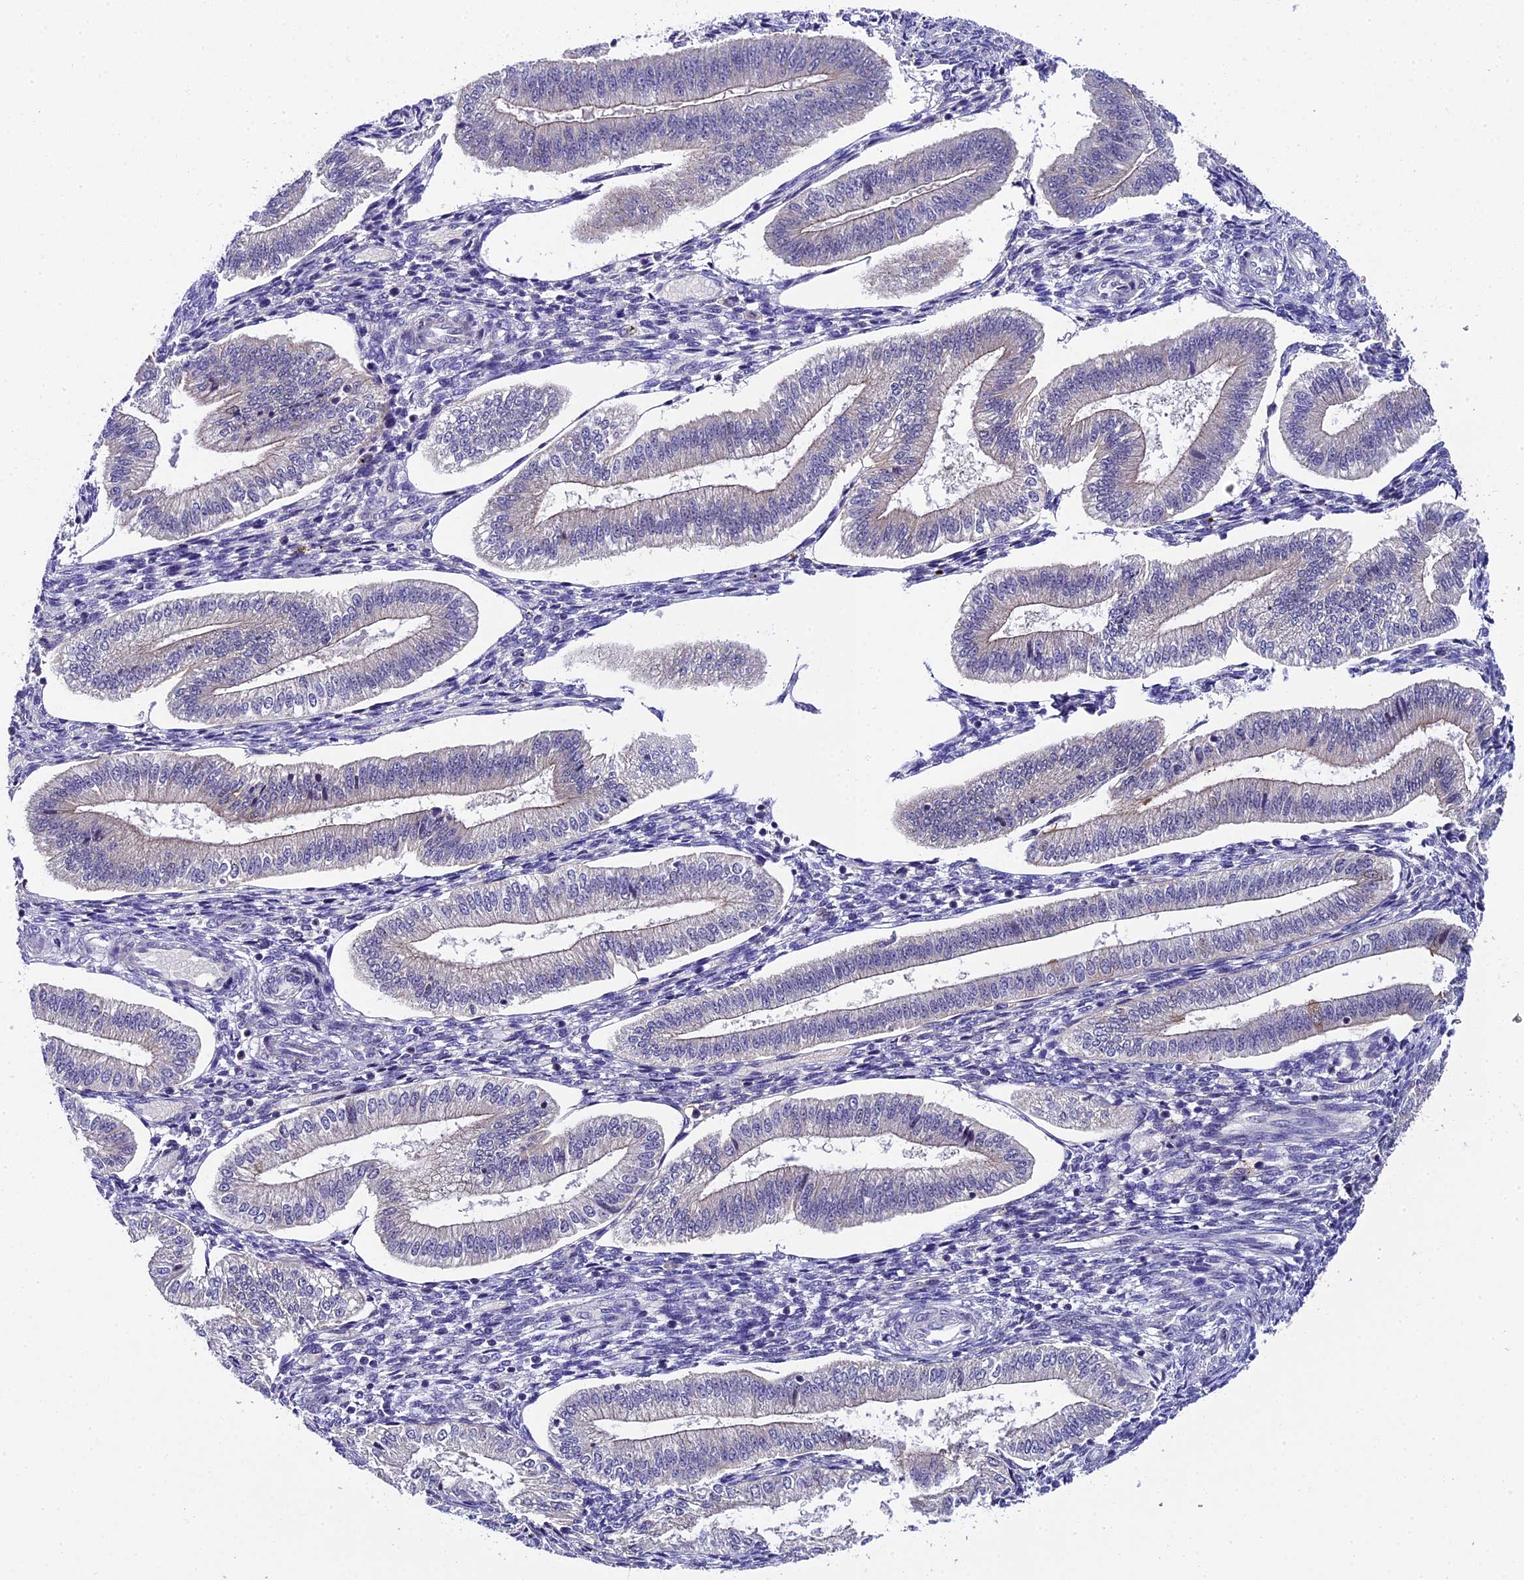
{"staining": {"intensity": "negative", "quantity": "none", "location": "none"}, "tissue": "endometrium", "cell_type": "Cells in endometrial stroma", "image_type": "normal", "snomed": [{"axis": "morphology", "description": "Normal tissue, NOS"}, {"axis": "topography", "description": "Endometrium"}], "caption": "IHC histopathology image of unremarkable endometrium stained for a protein (brown), which shows no staining in cells in endometrial stroma.", "gene": "ENKD1", "patient": {"sex": "female", "age": 34}}